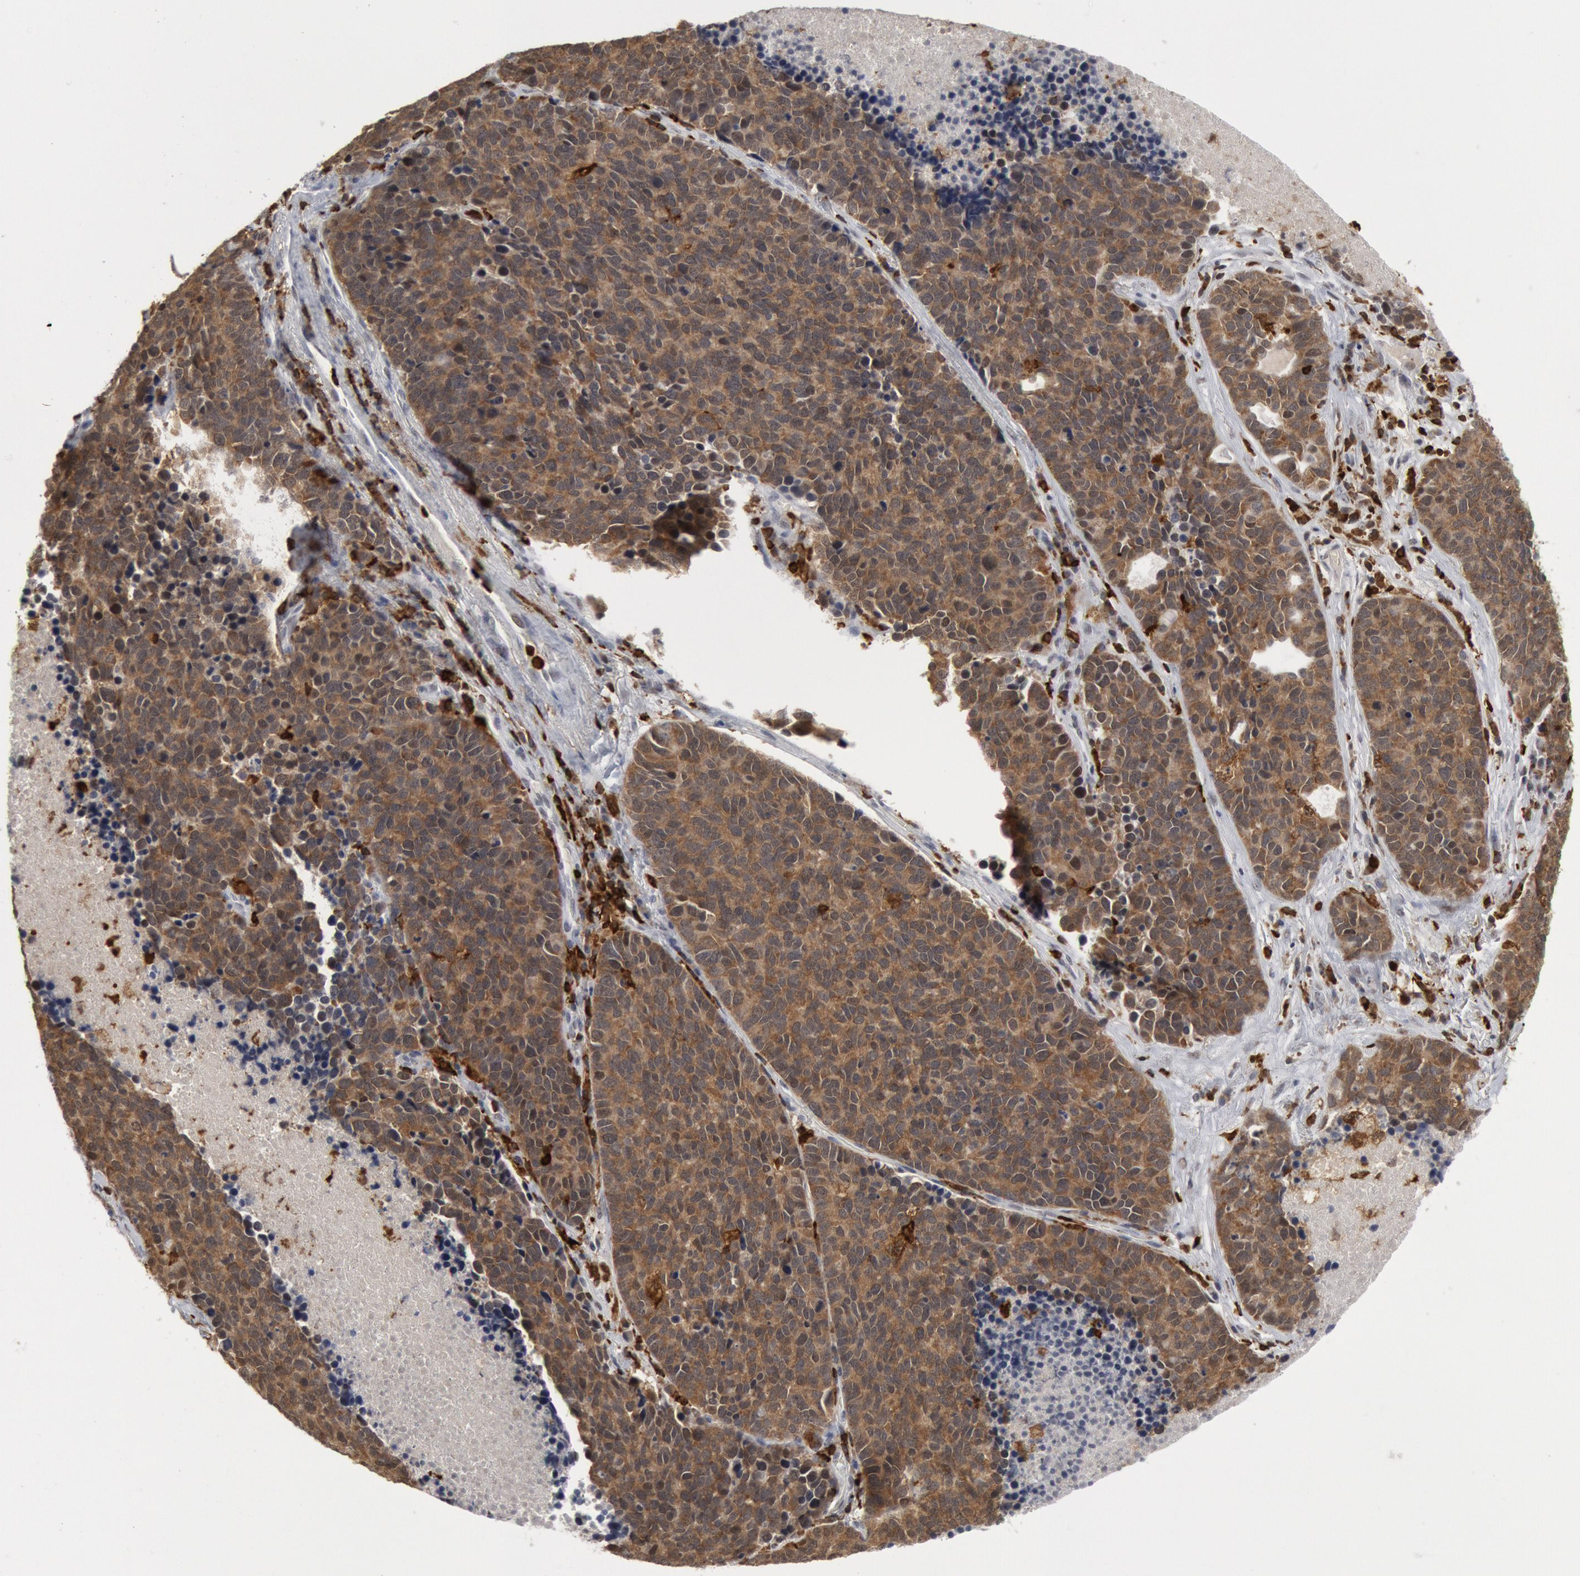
{"staining": {"intensity": "moderate", "quantity": ">75%", "location": "cytoplasmic/membranous,nuclear"}, "tissue": "lung cancer", "cell_type": "Tumor cells", "image_type": "cancer", "snomed": [{"axis": "morphology", "description": "Neoplasm, malignant, NOS"}, {"axis": "topography", "description": "Lung"}], "caption": "The histopathology image shows staining of malignant neoplasm (lung), revealing moderate cytoplasmic/membranous and nuclear protein expression (brown color) within tumor cells.", "gene": "PTPN6", "patient": {"sex": "female", "age": 75}}